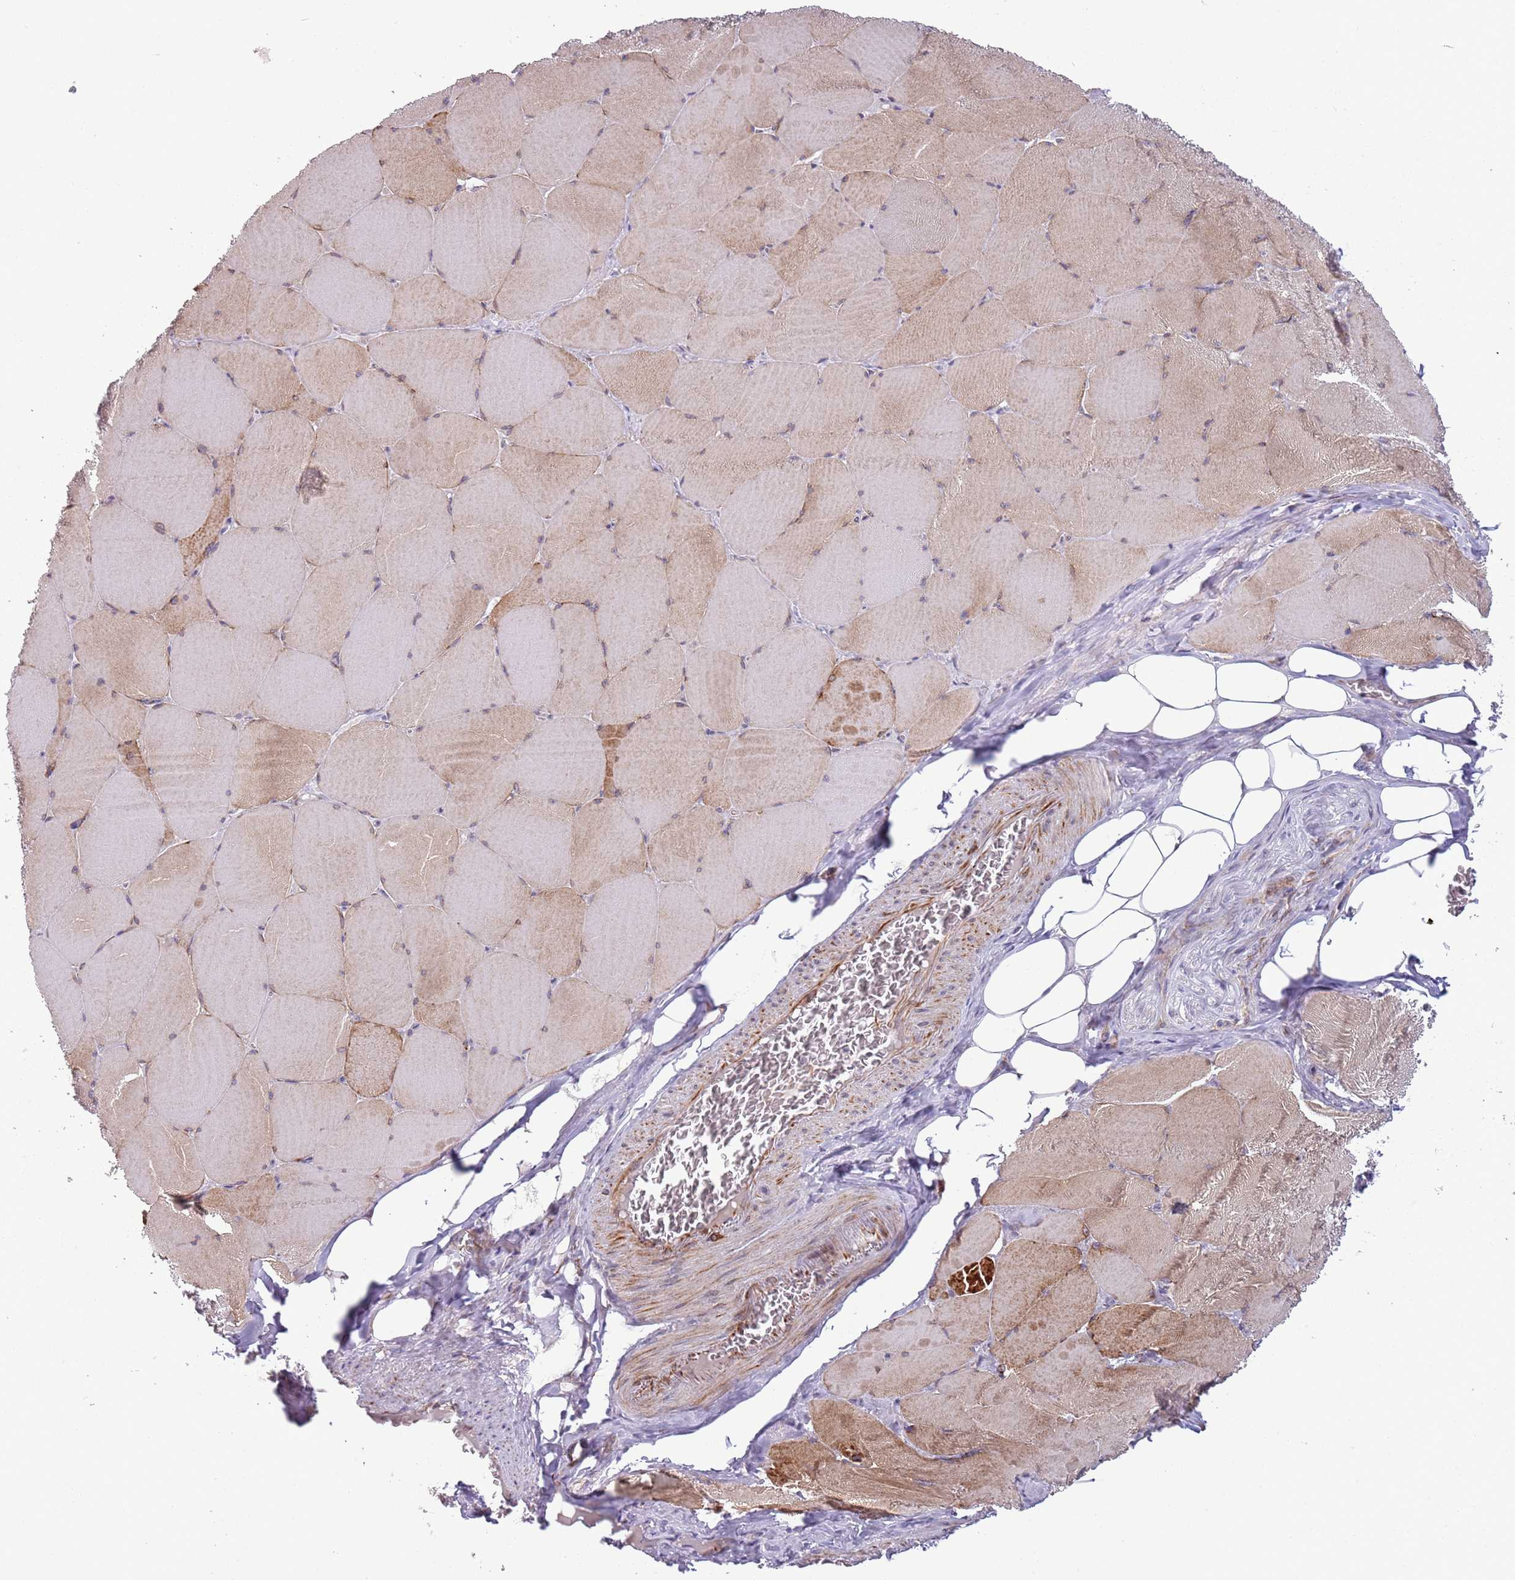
{"staining": {"intensity": "moderate", "quantity": "25%-75%", "location": "cytoplasmic/membranous"}, "tissue": "skeletal muscle", "cell_type": "Myocytes", "image_type": "normal", "snomed": [{"axis": "morphology", "description": "Normal tissue, NOS"}, {"axis": "topography", "description": "Skeletal muscle"}, {"axis": "topography", "description": "Head-Neck"}], "caption": "Immunohistochemistry histopathology image of unremarkable skeletal muscle stained for a protein (brown), which displays medium levels of moderate cytoplasmic/membranous positivity in about 25%-75% of myocytes.", "gene": "ENSG00000271254", "patient": {"sex": "male", "age": 66}}